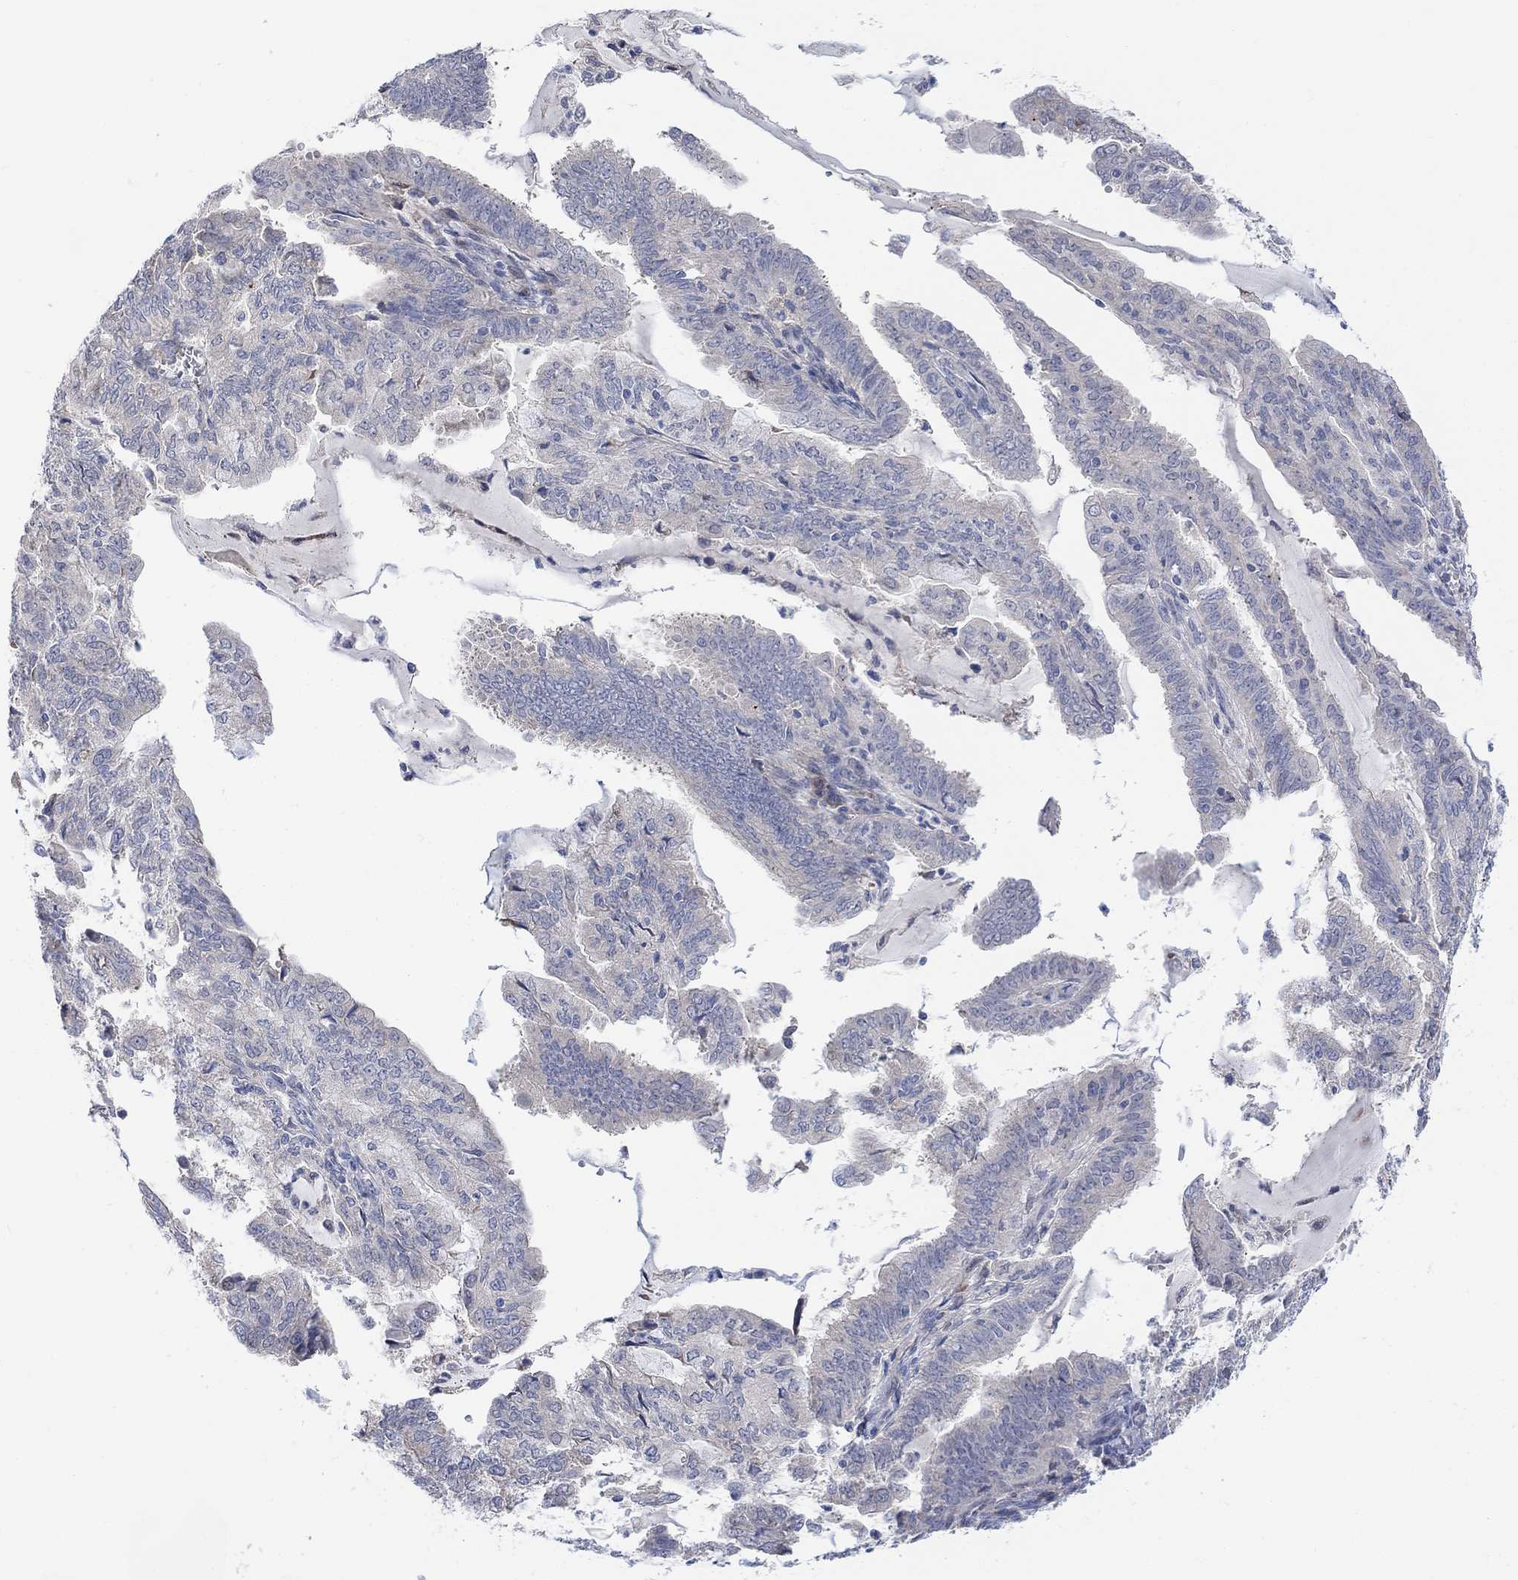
{"staining": {"intensity": "negative", "quantity": "none", "location": "none"}, "tissue": "endometrial cancer", "cell_type": "Tumor cells", "image_type": "cancer", "snomed": [{"axis": "morphology", "description": "Adenocarcinoma, NOS"}, {"axis": "topography", "description": "Endometrium"}], "caption": "Immunohistochemical staining of adenocarcinoma (endometrial) exhibits no significant staining in tumor cells.", "gene": "CNTF", "patient": {"sex": "female", "age": 82}}